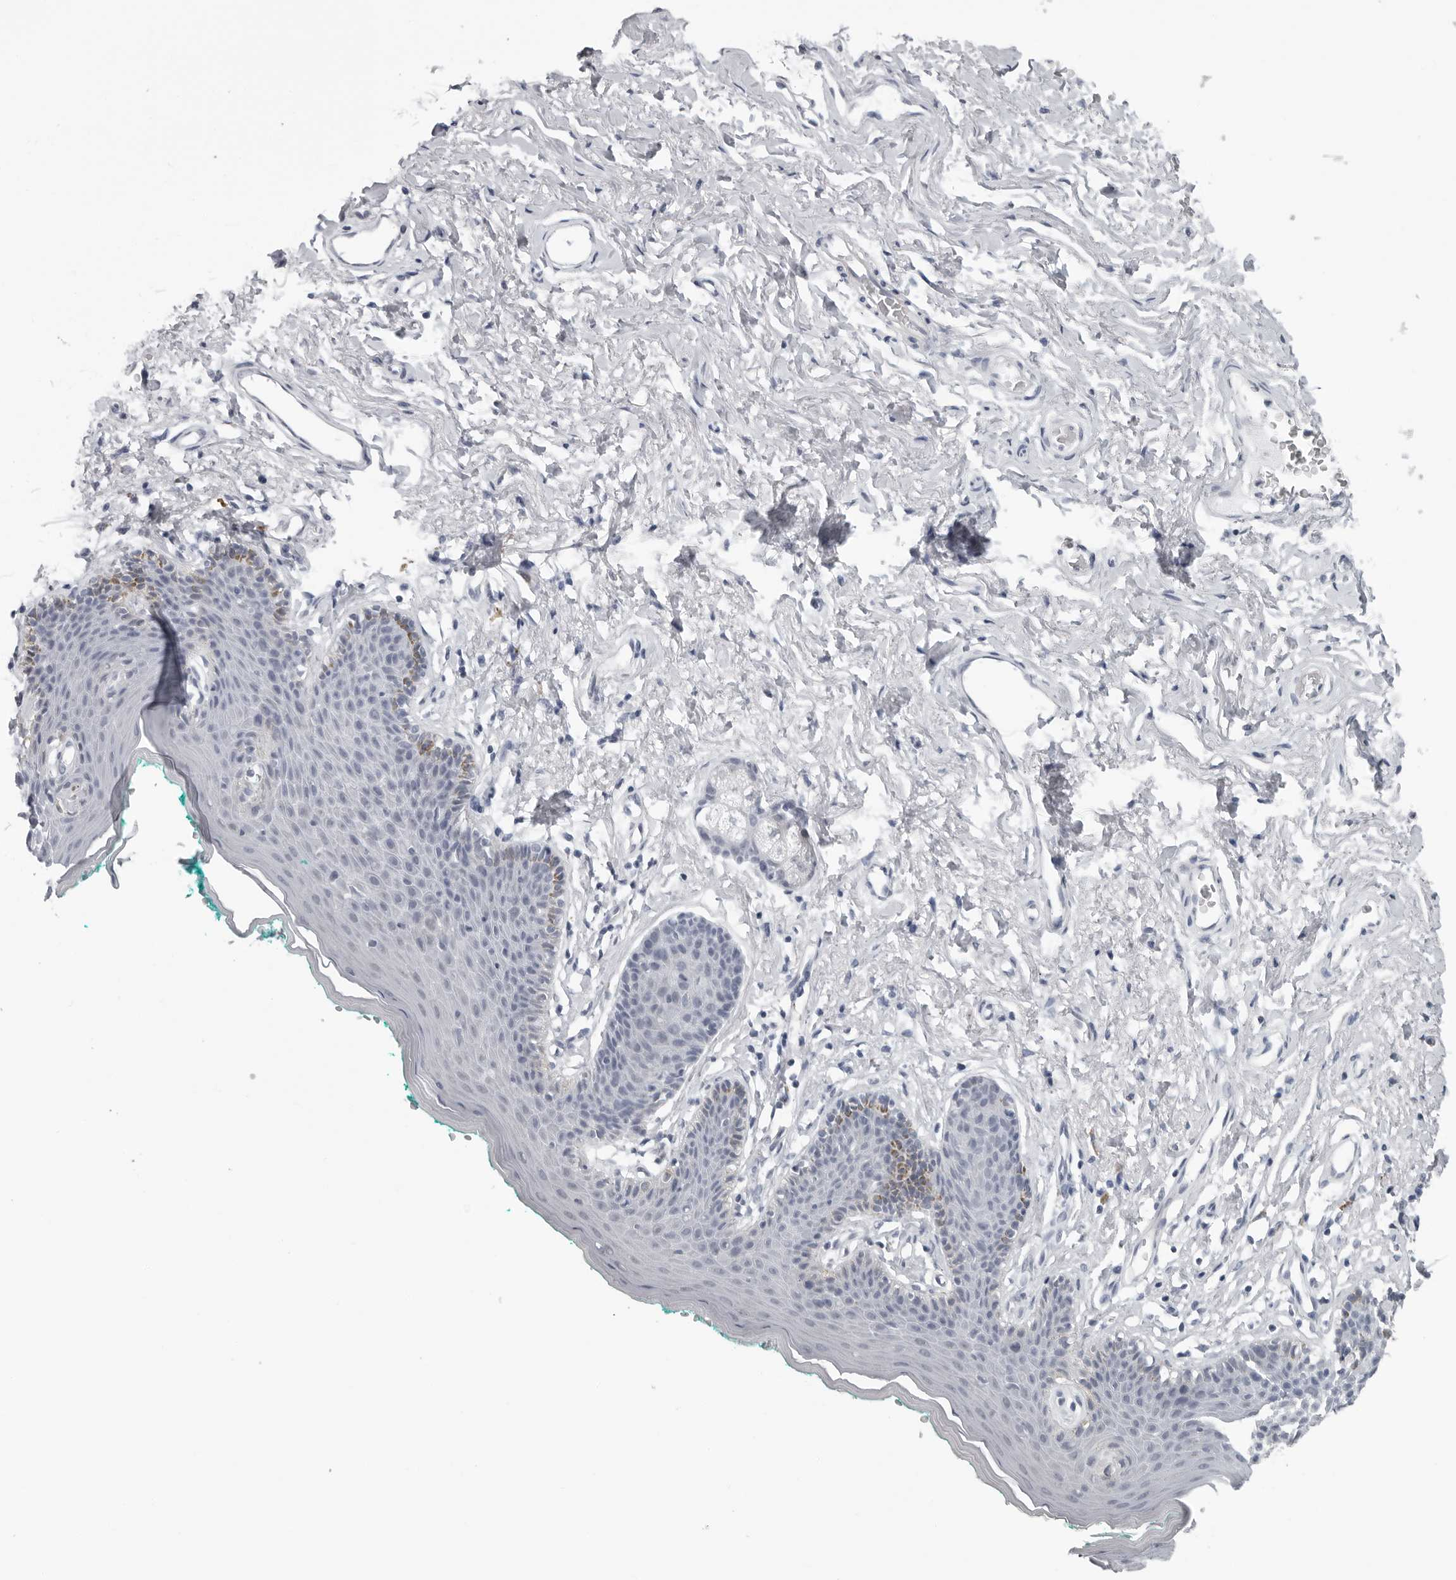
{"staining": {"intensity": "negative", "quantity": "none", "location": "none"}, "tissue": "skin", "cell_type": "Epidermal cells", "image_type": "normal", "snomed": [{"axis": "morphology", "description": "Normal tissue, NOS"}, {"axis": "topography", "description": "Vulva"}], "caption": "This is an immunohistochemistry micrograph of unremarkable skin. There is no staining in epidermal cells.", "gene": "OPLAH", "patient": {"sex": "female", "age": 66}}